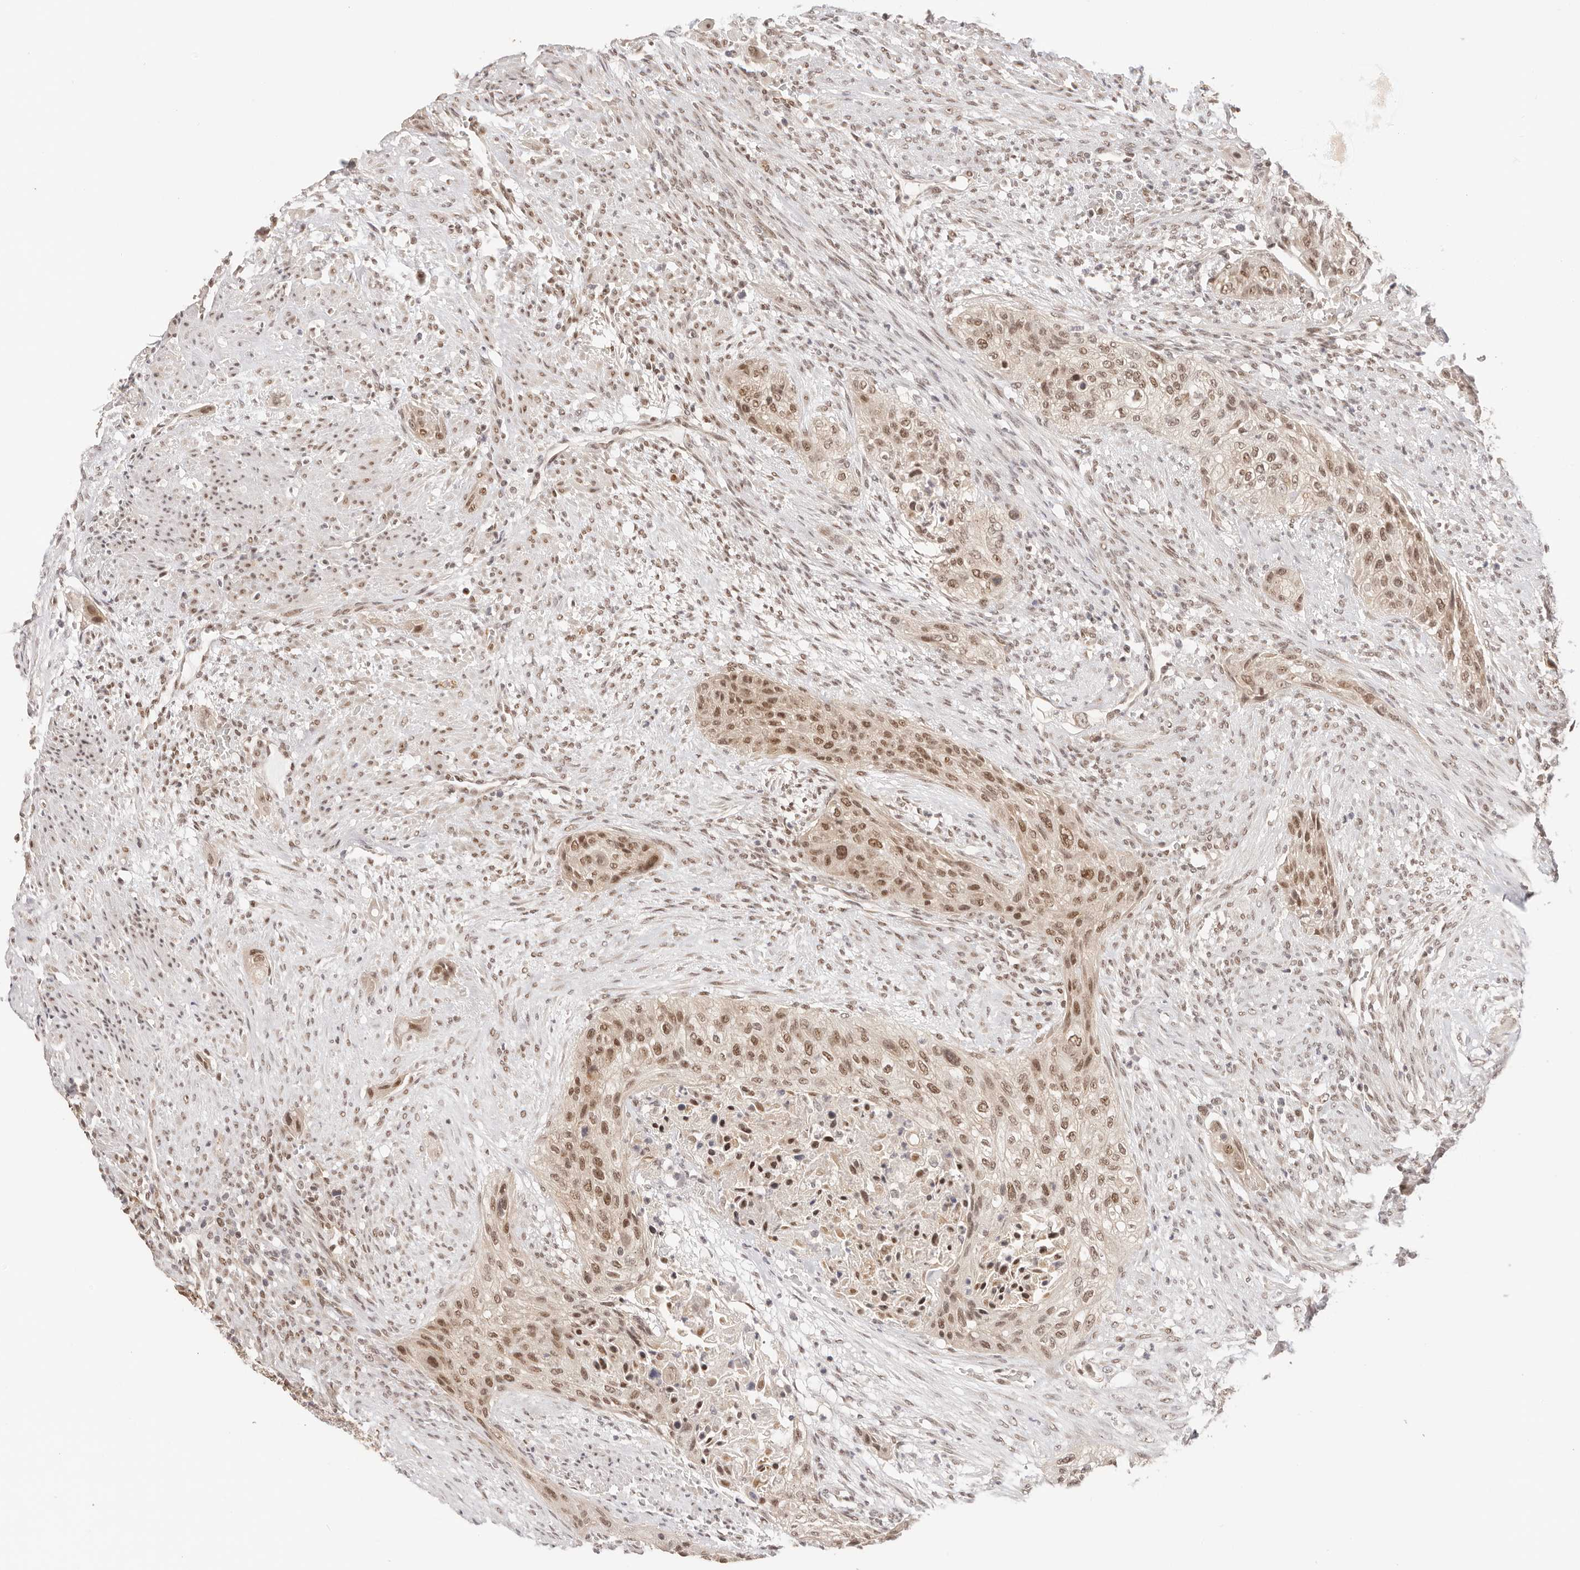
{"staining": {"intensity": "moderate", "quantity": ">75%", "location": "nuclear"}, "tissue": "urothelial cancer", "cell_type": "Tumor cells", "image_type": "cancer", "snomed": [{"axis": "morphology", "description": "Urothelial carcinoma, High grade"}, {"axis": "topography", "description": "Urinary bladder"}], "caption": "A high-resolution micrograph shows immunohistochemistry (IHC) staining of urothelial carcinoma (high-grade), which exhibits moderate nuclear staining in about >75% of tumor cells.", "gene": "RFC3", "patient": {"sex": "male", "age": 35}}